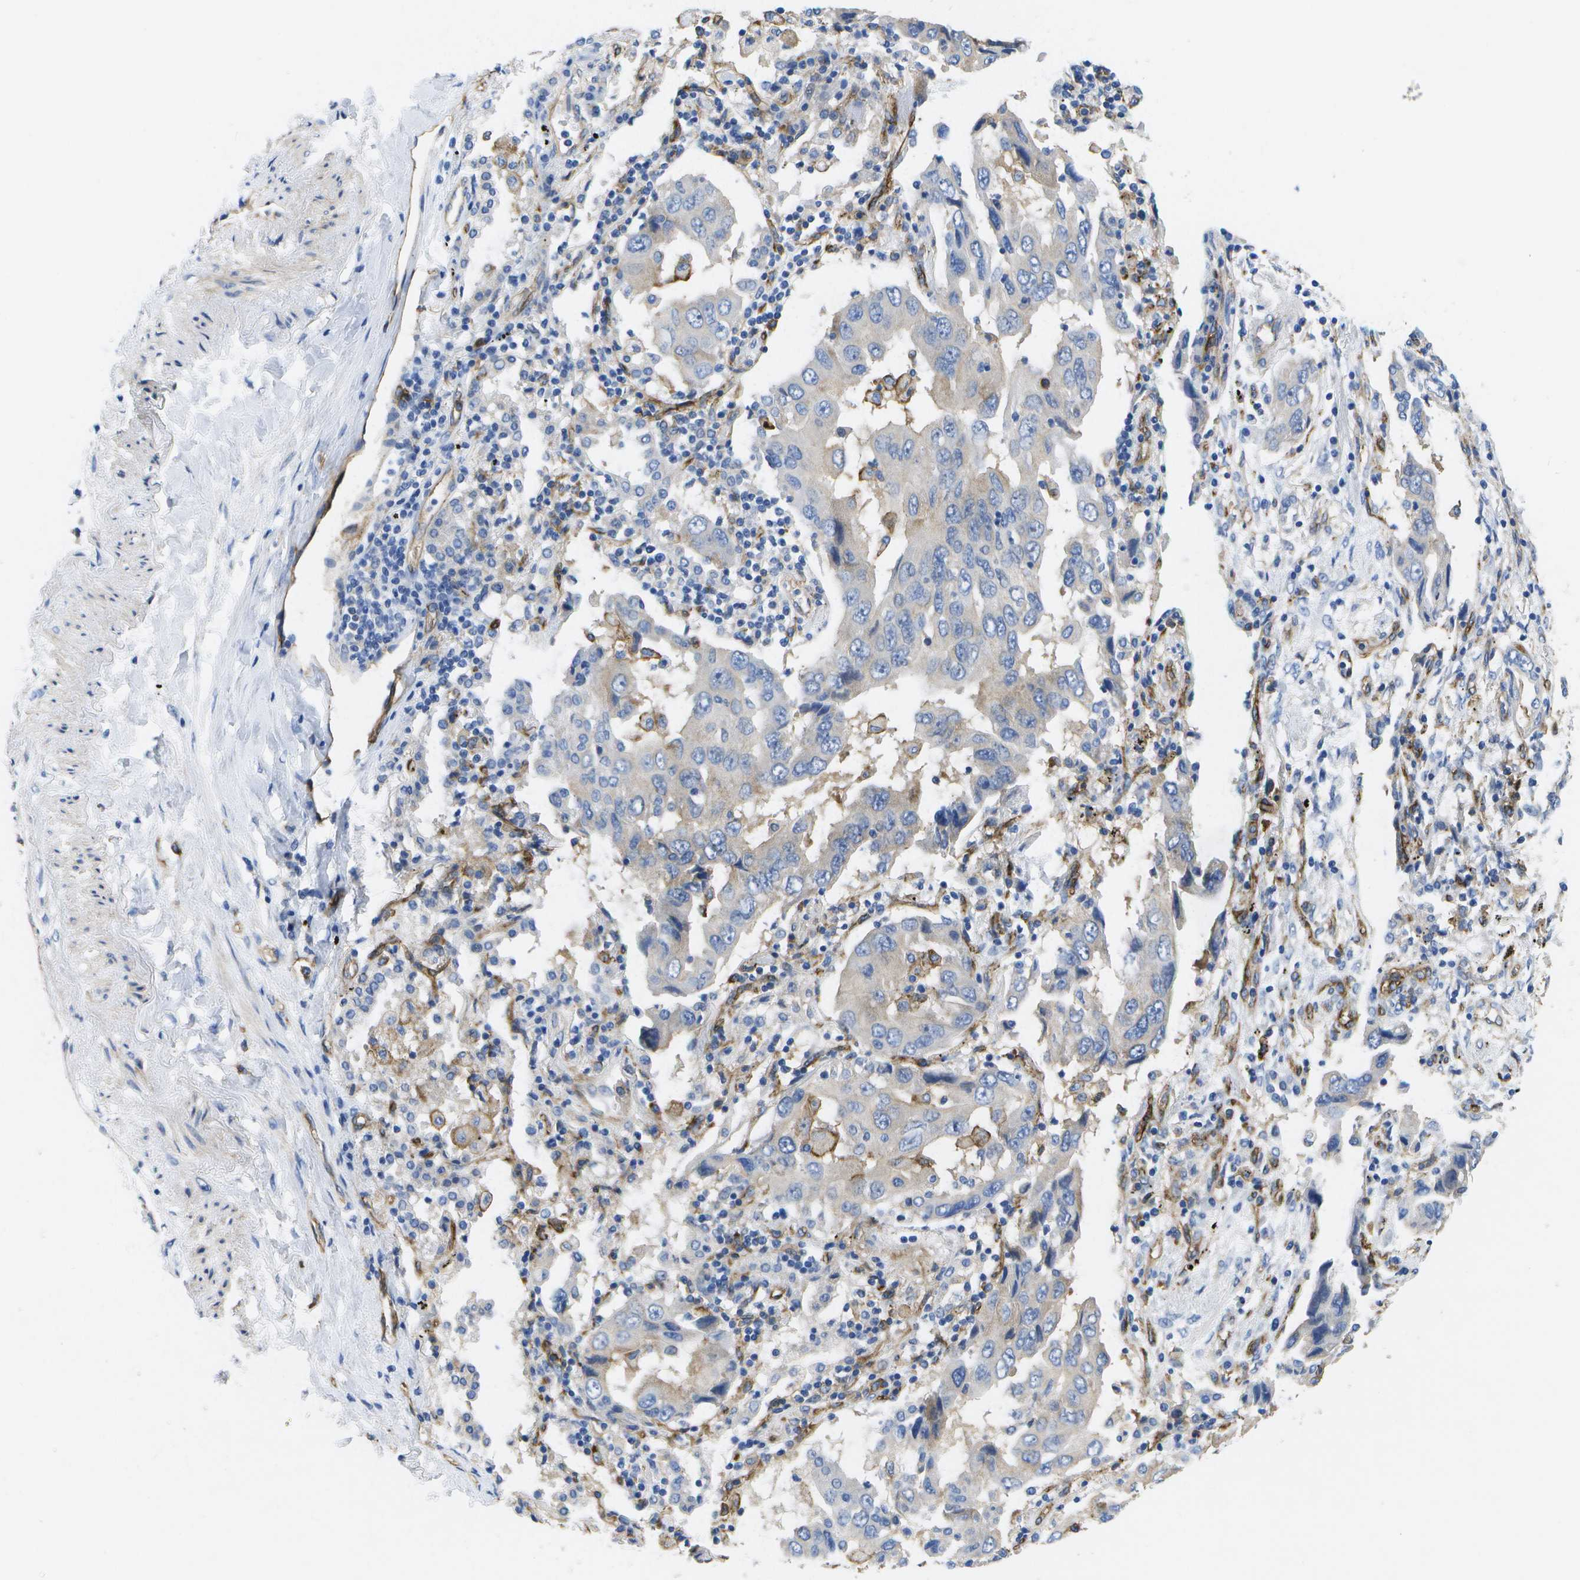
{"staining": {"intensity": "negative", "quantity": "none", "location": "none"}, "tissue": "lung cancer", "cell_type": "Tumor cells", "image_type": "cancer", "snomed": [{"axis": "morphology", "description": "Adenocarcinoma, NOS"}, {"axis": "topography", "description": "Lung"}], "caption": "Immunohistochemistry image of lung cancer (adenocarcinoma) stained for a protein (brown), which displays no expression in tumor cells.", "gene": "DYSF", "patient": {"sex": "female", "age": 65}}